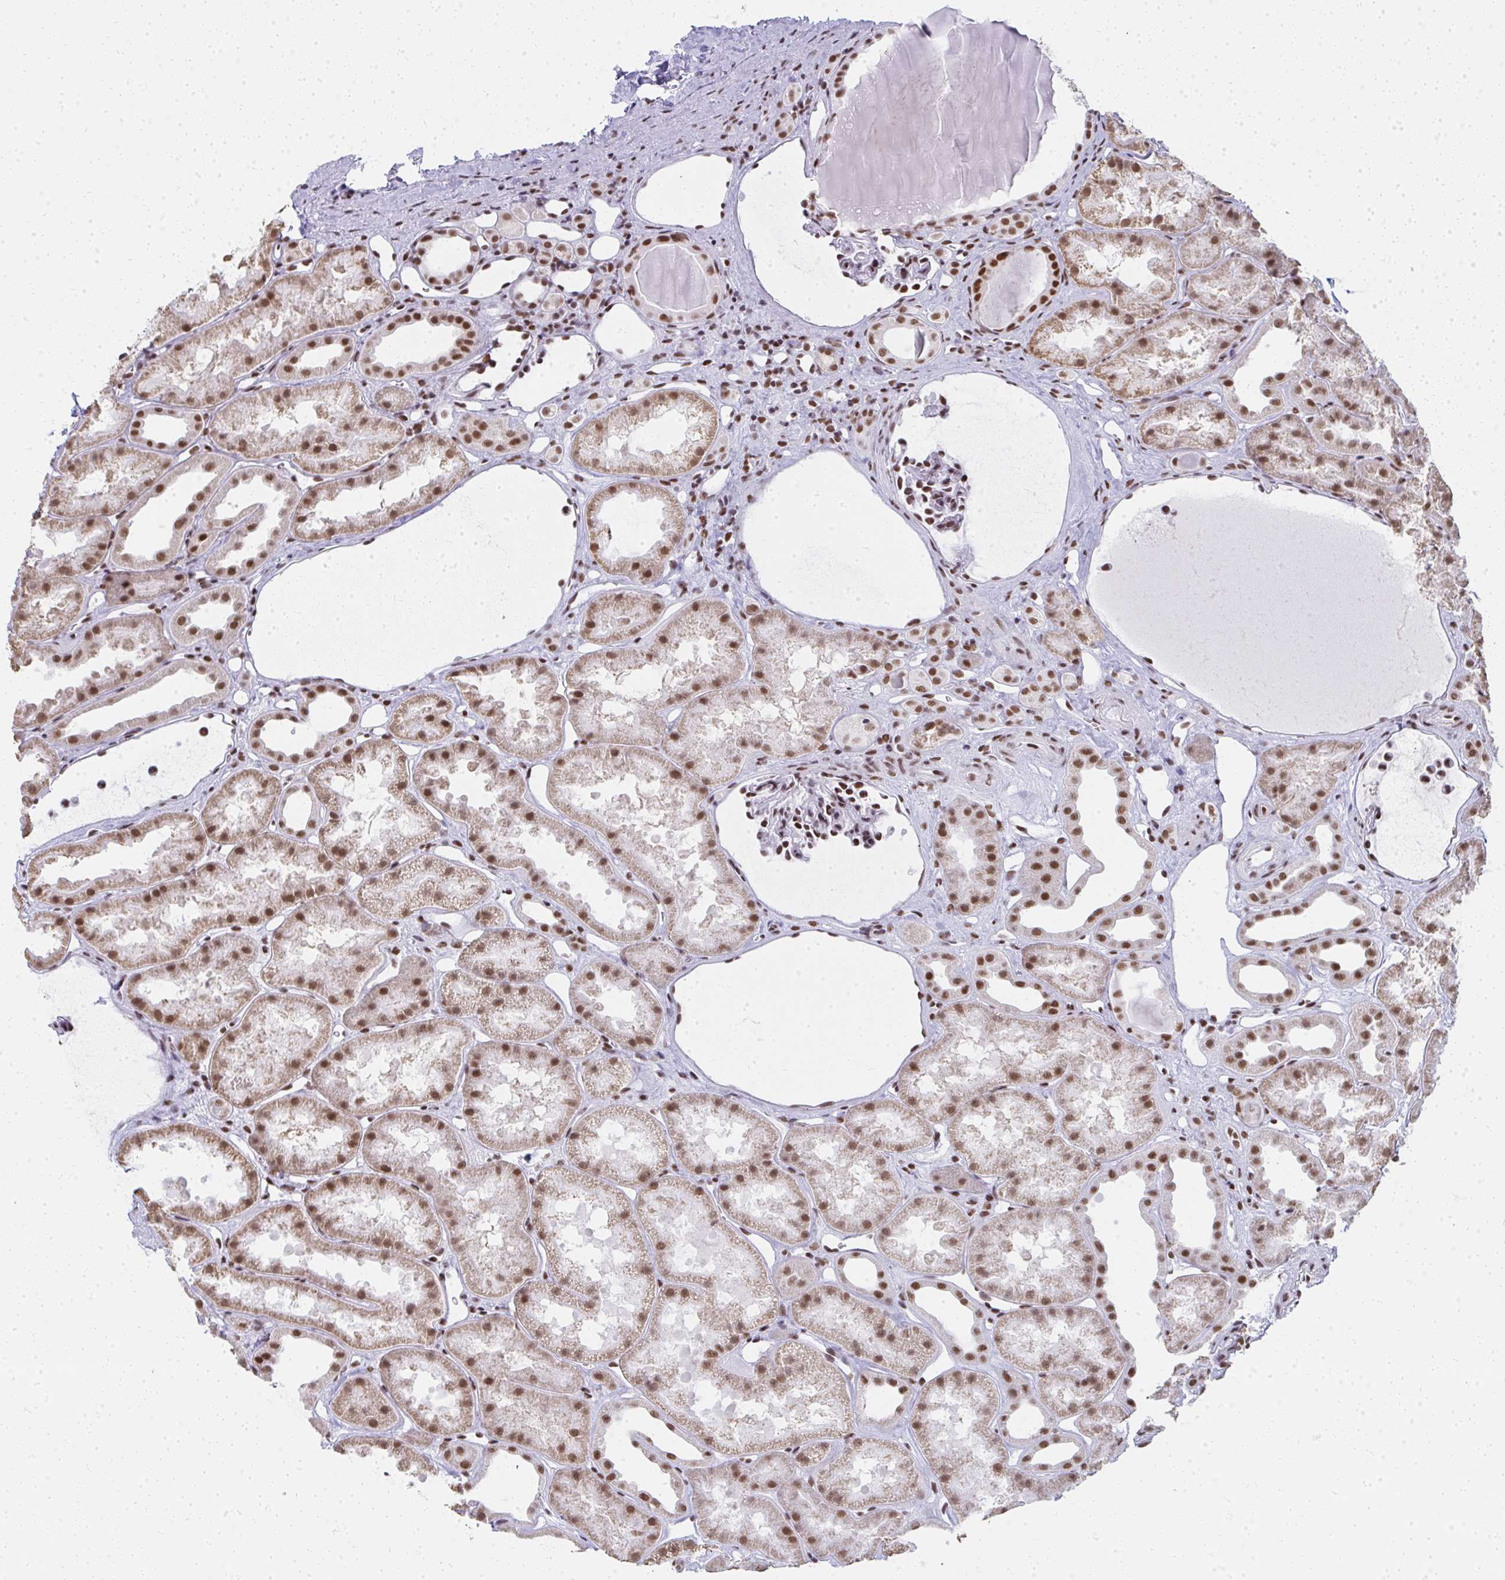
{"staining": {"intensity": "moderate", "quantity": ">75%", "location": "nuclear"}, "tissue": "kidney", "cell_type": "Cells in glomeruli", "image_type": "normal", "snomed": [{"axis": "morphology", "description": "Normal tissue, NOS"}, {"axis": "topography", "description": "Kidney"}], "caption": "Immunohistochemical staining of normal human kidney displays medium levels of moderate nuclear positivity in approximately >75% of cells in glomeruli.", "gene": "CREBBP", "patient": {"sex": "male", "age": 61}}